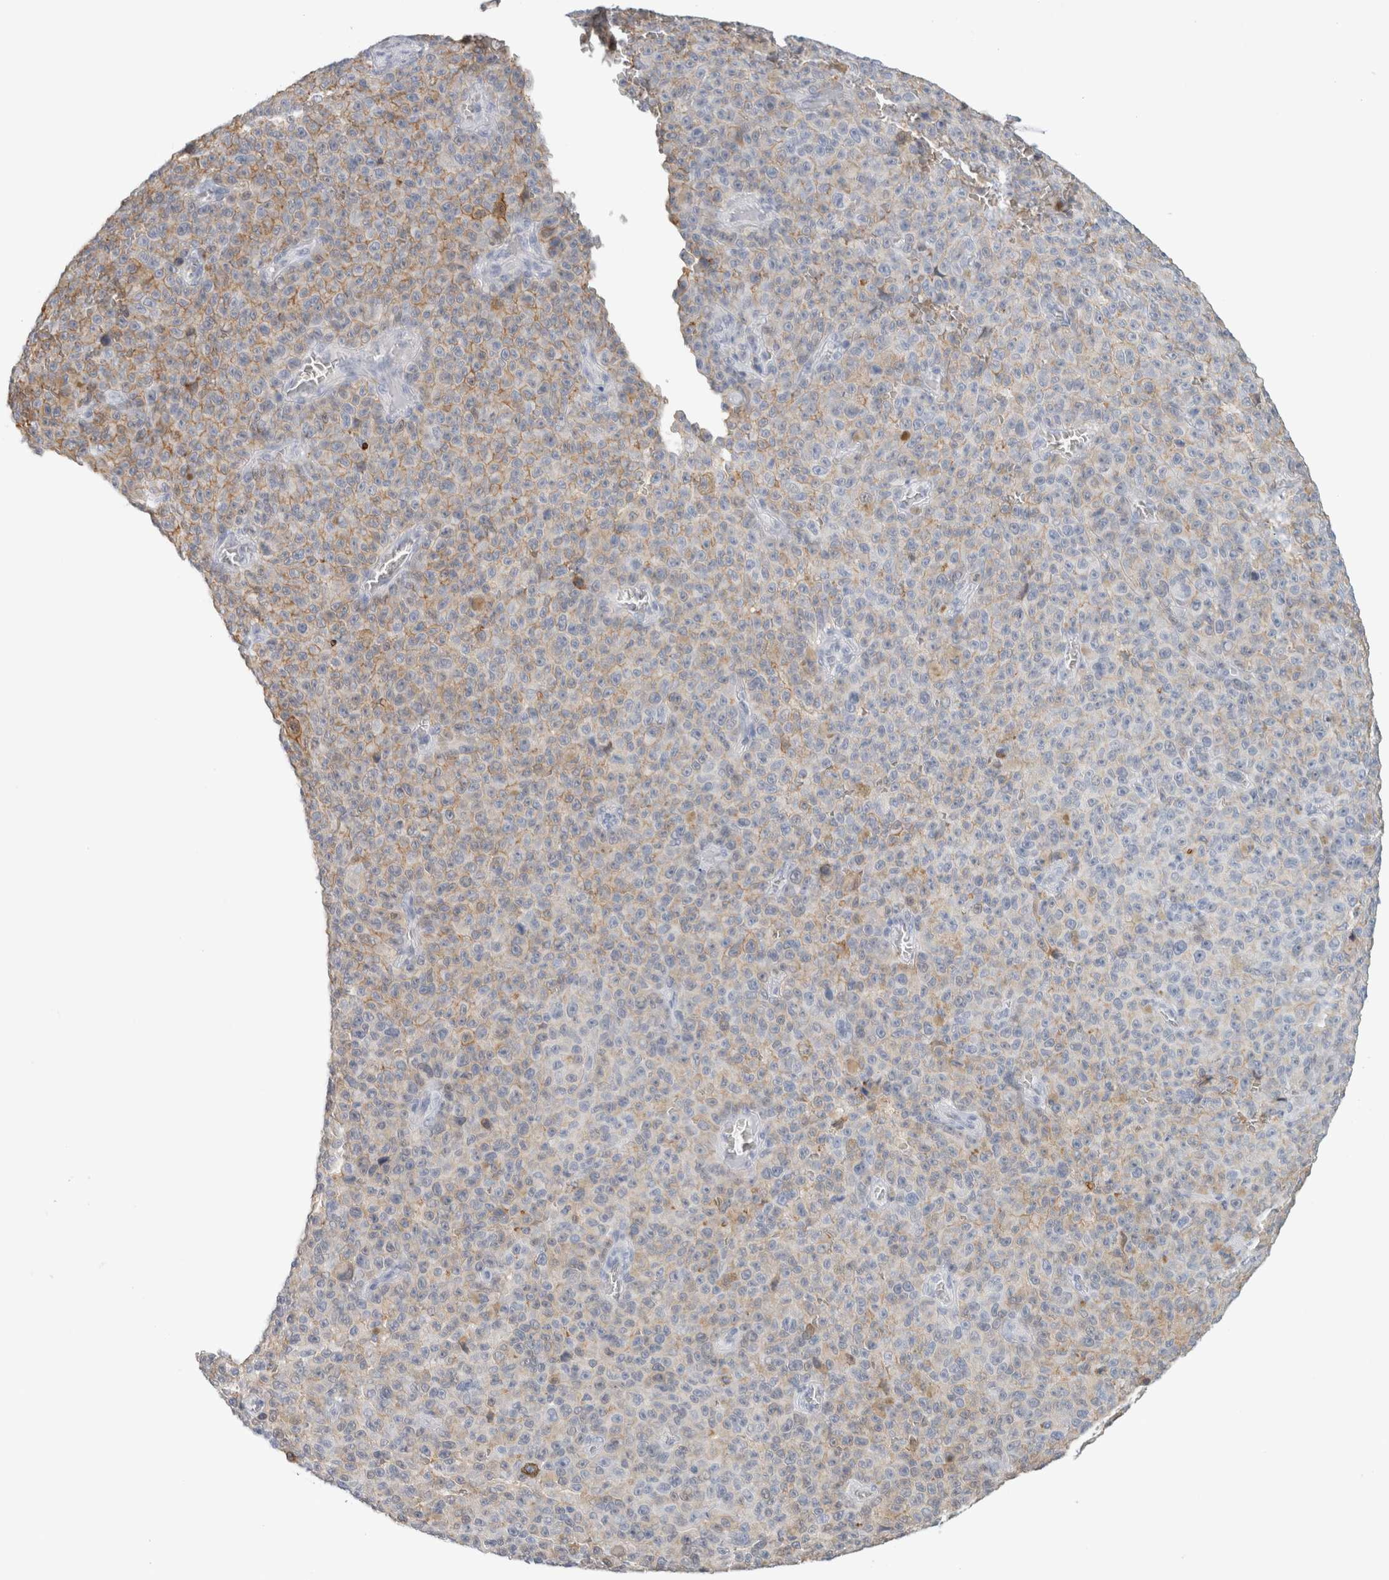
{"staining": {"intensity": "weak", "quantity": ">75%", "location": "cytoplasmic/membranous"}, "tissue": "melanoma", "cell_type": "Tumor cells", "image_type": "cancer", "snomed": [{"axis": "morphology", "description": "Malignant melanoma, NOS"}, {"axis": "topography", "description": "Skin"}], "caption": "Protein expression analysis of malignant melanoma exhibits weak cytoplasmic/membranous positivity in approximately >75% of tumor cells.", "gene": "P2RY2", "patient": {"sex": "female", "age": 82}}